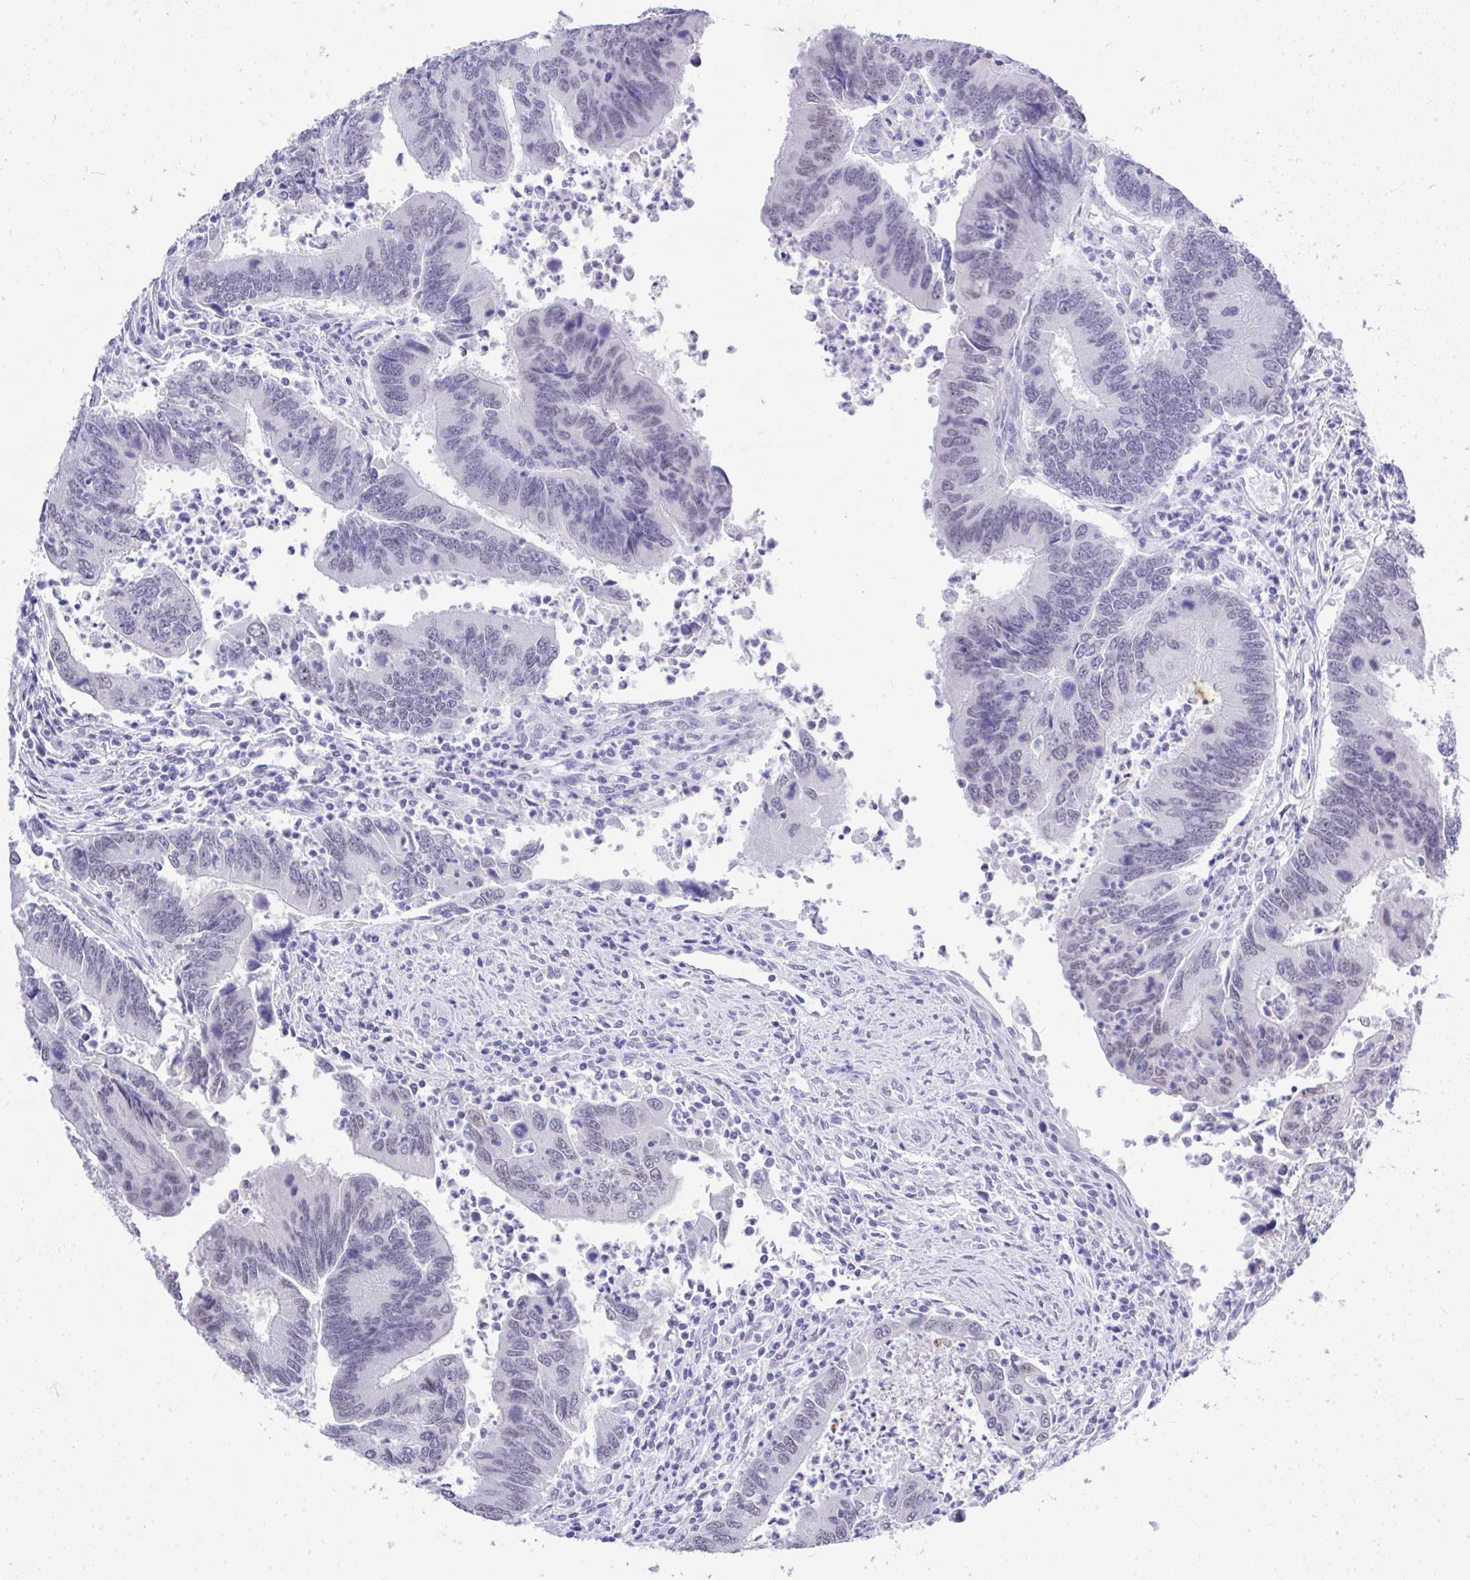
{"staining": {"intensity": "negative", "quantity": "none", "location": "none"}, "tissue": "colorectal cancer", "cell_type": "Tumor cells", "image_type": "cancer", "snomed": [{"axis": "morphology", "description": "Adenocarcinoma, NOS"}, {"axis": "topography", "description": "Colon"}], "caption": "Colorectal cancer (adenocarcinoma) was stained to show a protein in brown. There is no significant staining in tumor cells.", "gene": "MS4A12", "patient": {"sex": "female", "age": 67}}